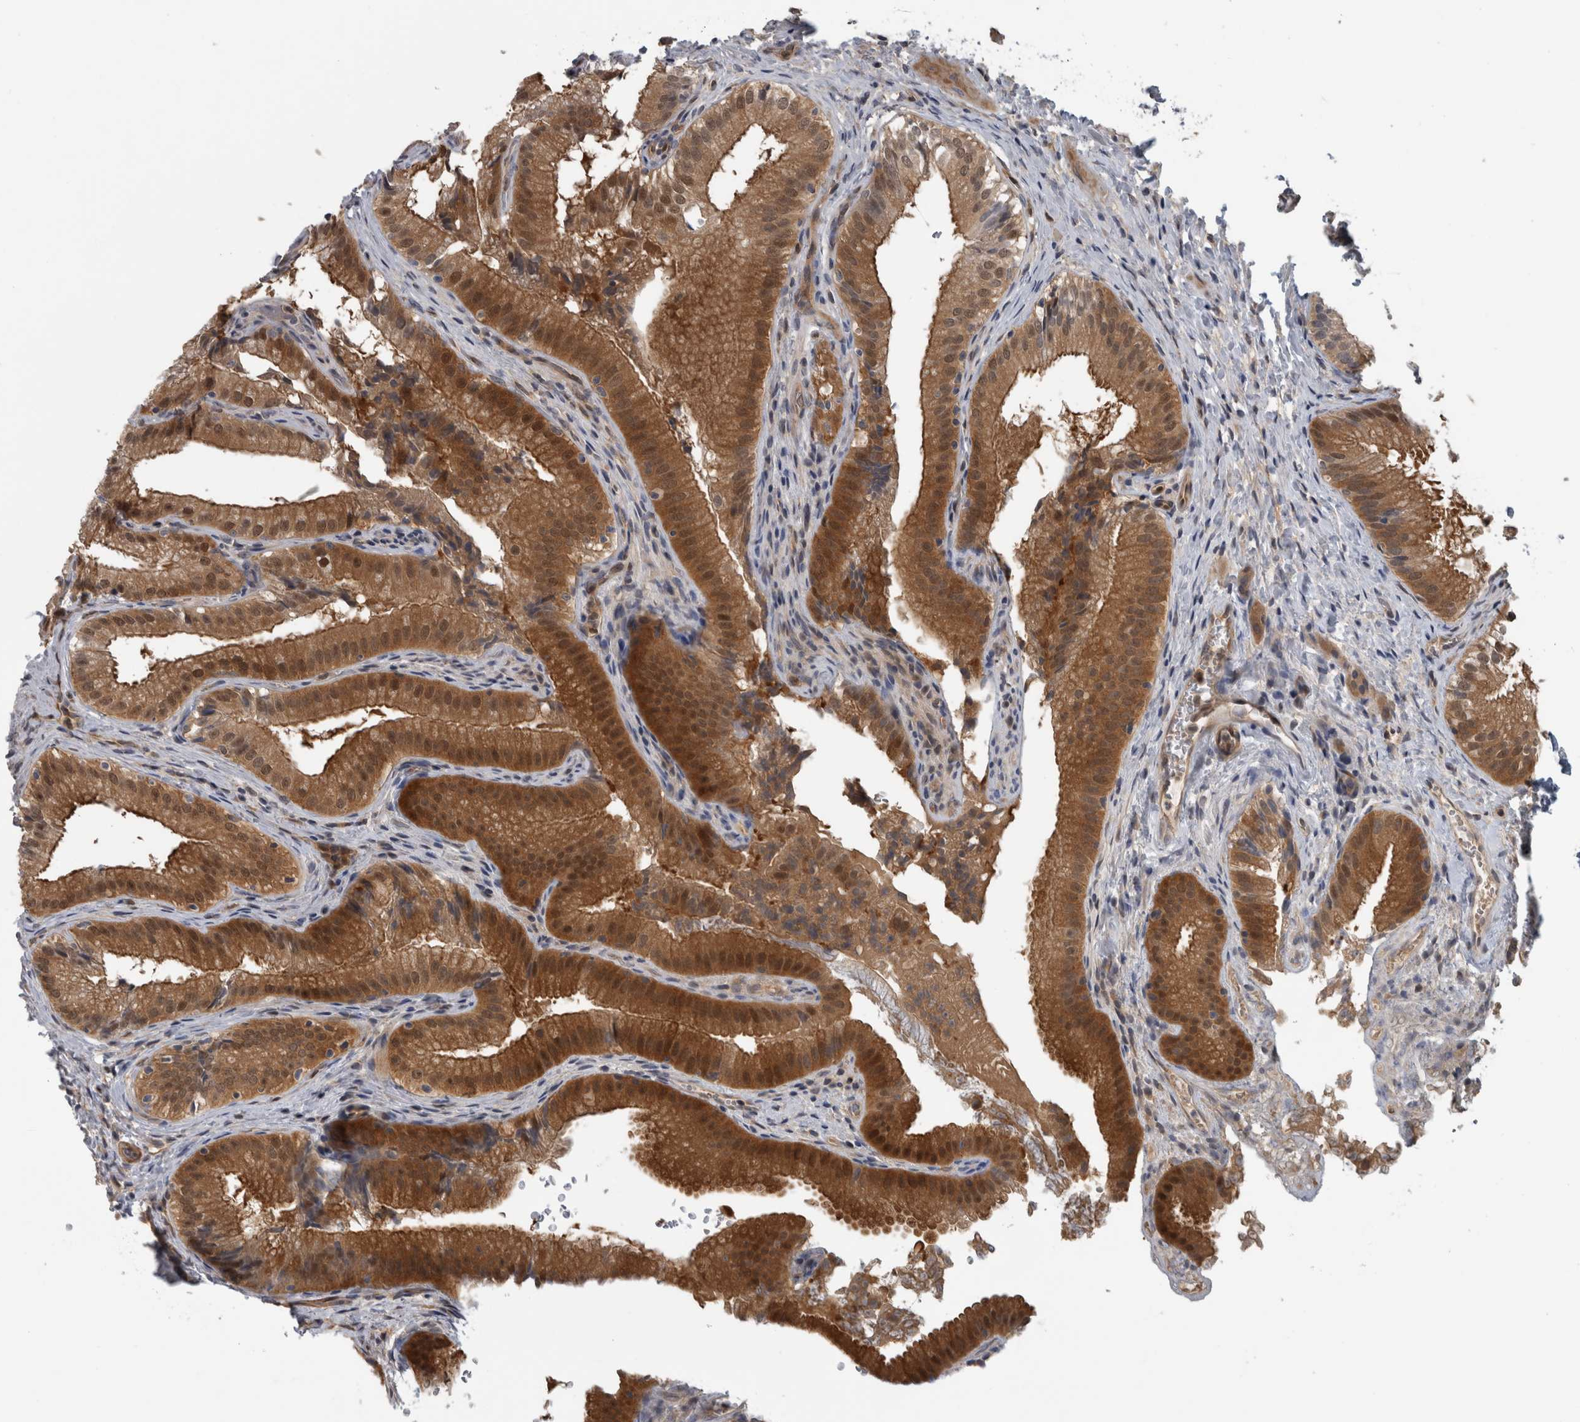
{"staining": {"intensity": "strong", "quantity": ">75%", "location": "cytoplasmic/membranous,nuclear"}, "tissue": "gallbladder", "cell_type": "Glandular cells", "image_type": "normal", "snomed": [{"axis": "morphology", "description": "Normal tissue, NOS"}, {"axis": "topography", "description": "Gallbladder"}], "caption": "Protein positivity by IHC displays strong cytoplasmic/membranous,nuclear positivity in approximately >75% of glandular cells in unremarkable gallbladder.", "gene": "NAPRT", "patient": {"sex": "female", "age": 30}}